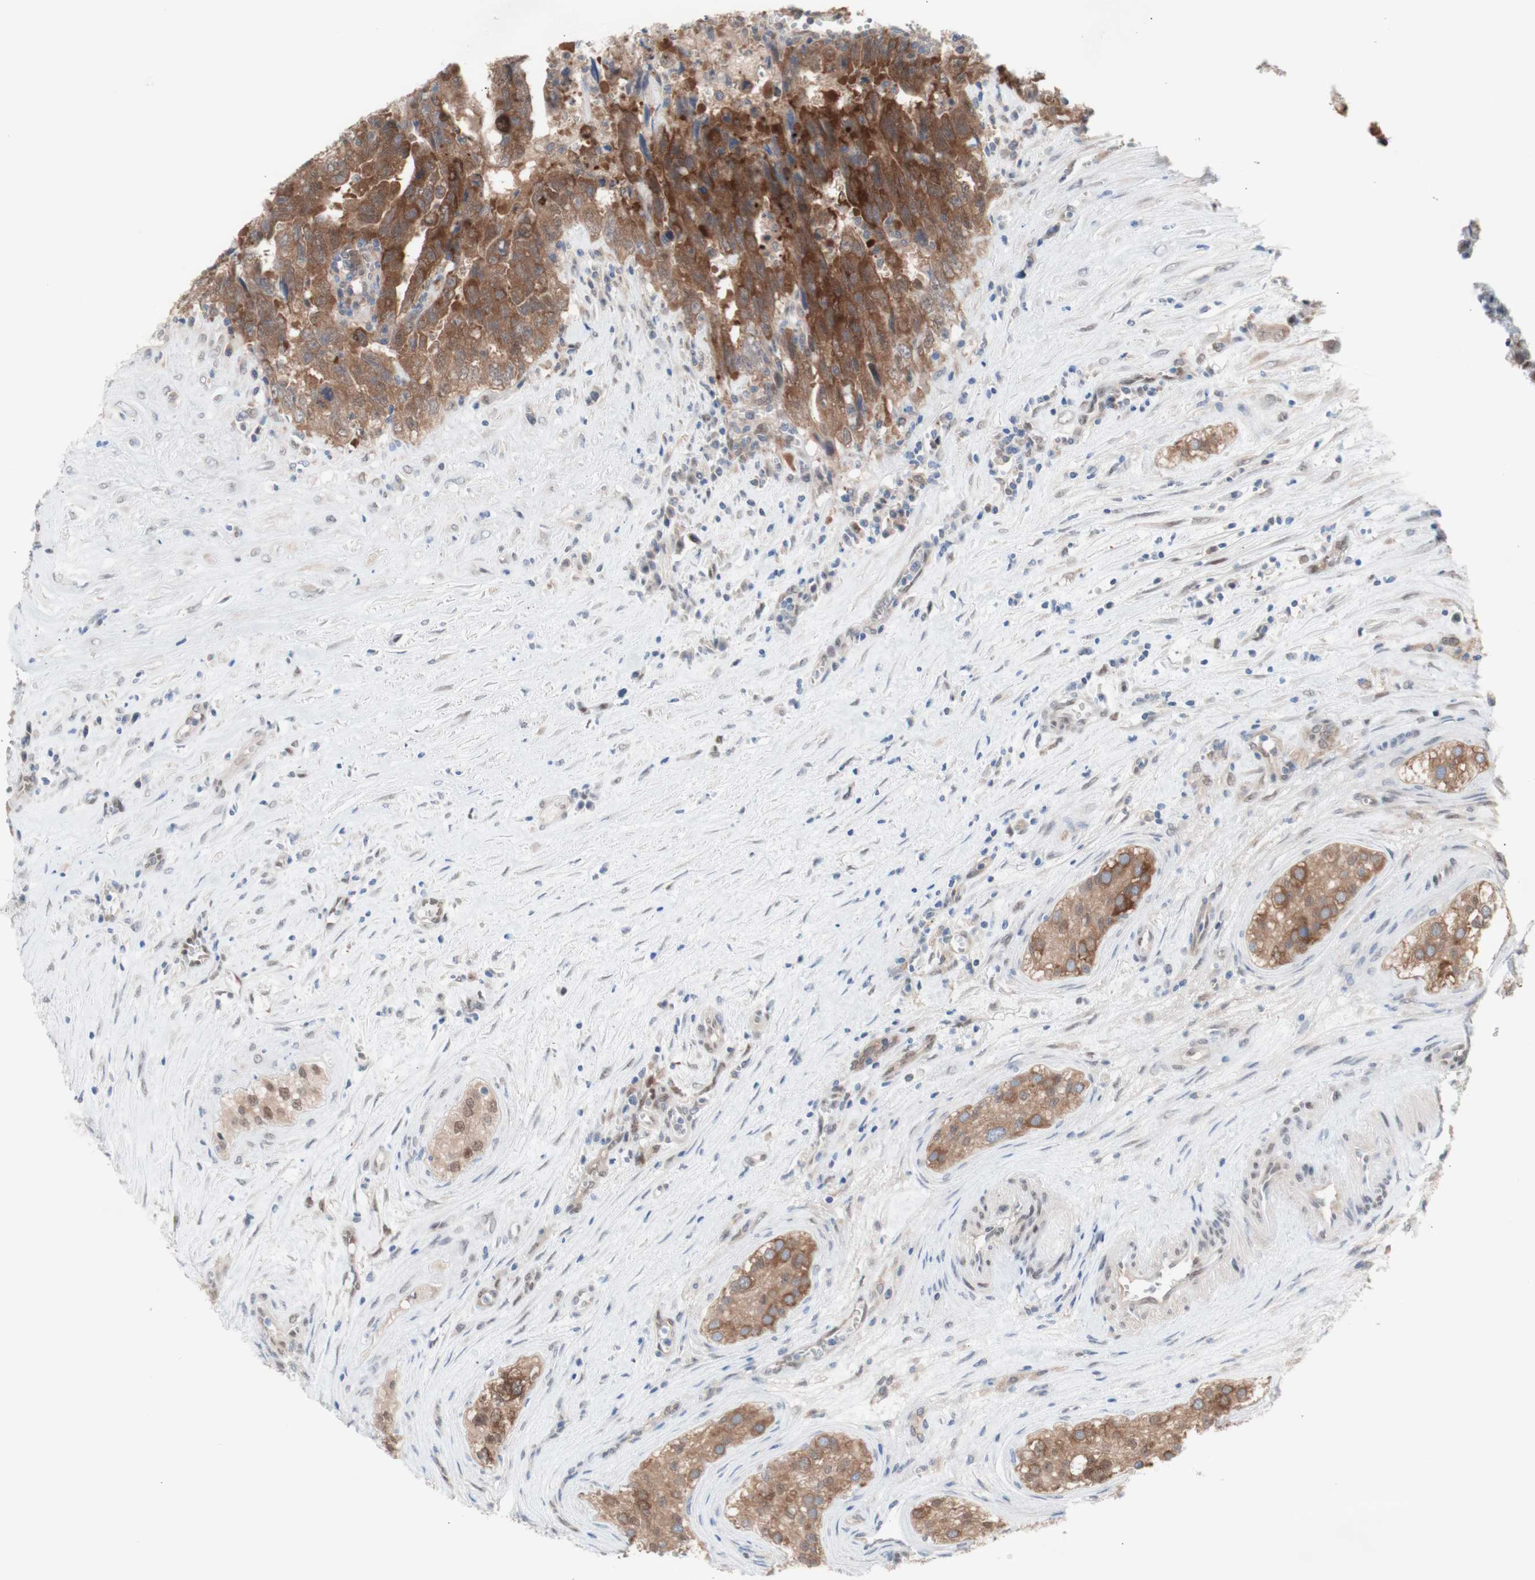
{"staining": {"intensity": "moderate", "quantity": ">75%", "location": "cytoplasmic/membranous,nuclear"}, "tissue": "testis cancer", "cell_type": "Tumor cells", "image_type": "cancer", "snomed": [{"axis": "morphology", "description": "Carcinoma, Embryonal, NOS"}, {"axis": "topography", "description": "Testis"}], "caption": "Tumor cells show medium levels of moderate cytoplasmic/membranous and nuclear positivity in approximately >75% of cells in testis cancer (embryonal carcinoma).", "gene": "PRMT5", "patient": {"sex": "male", "age": 28}}